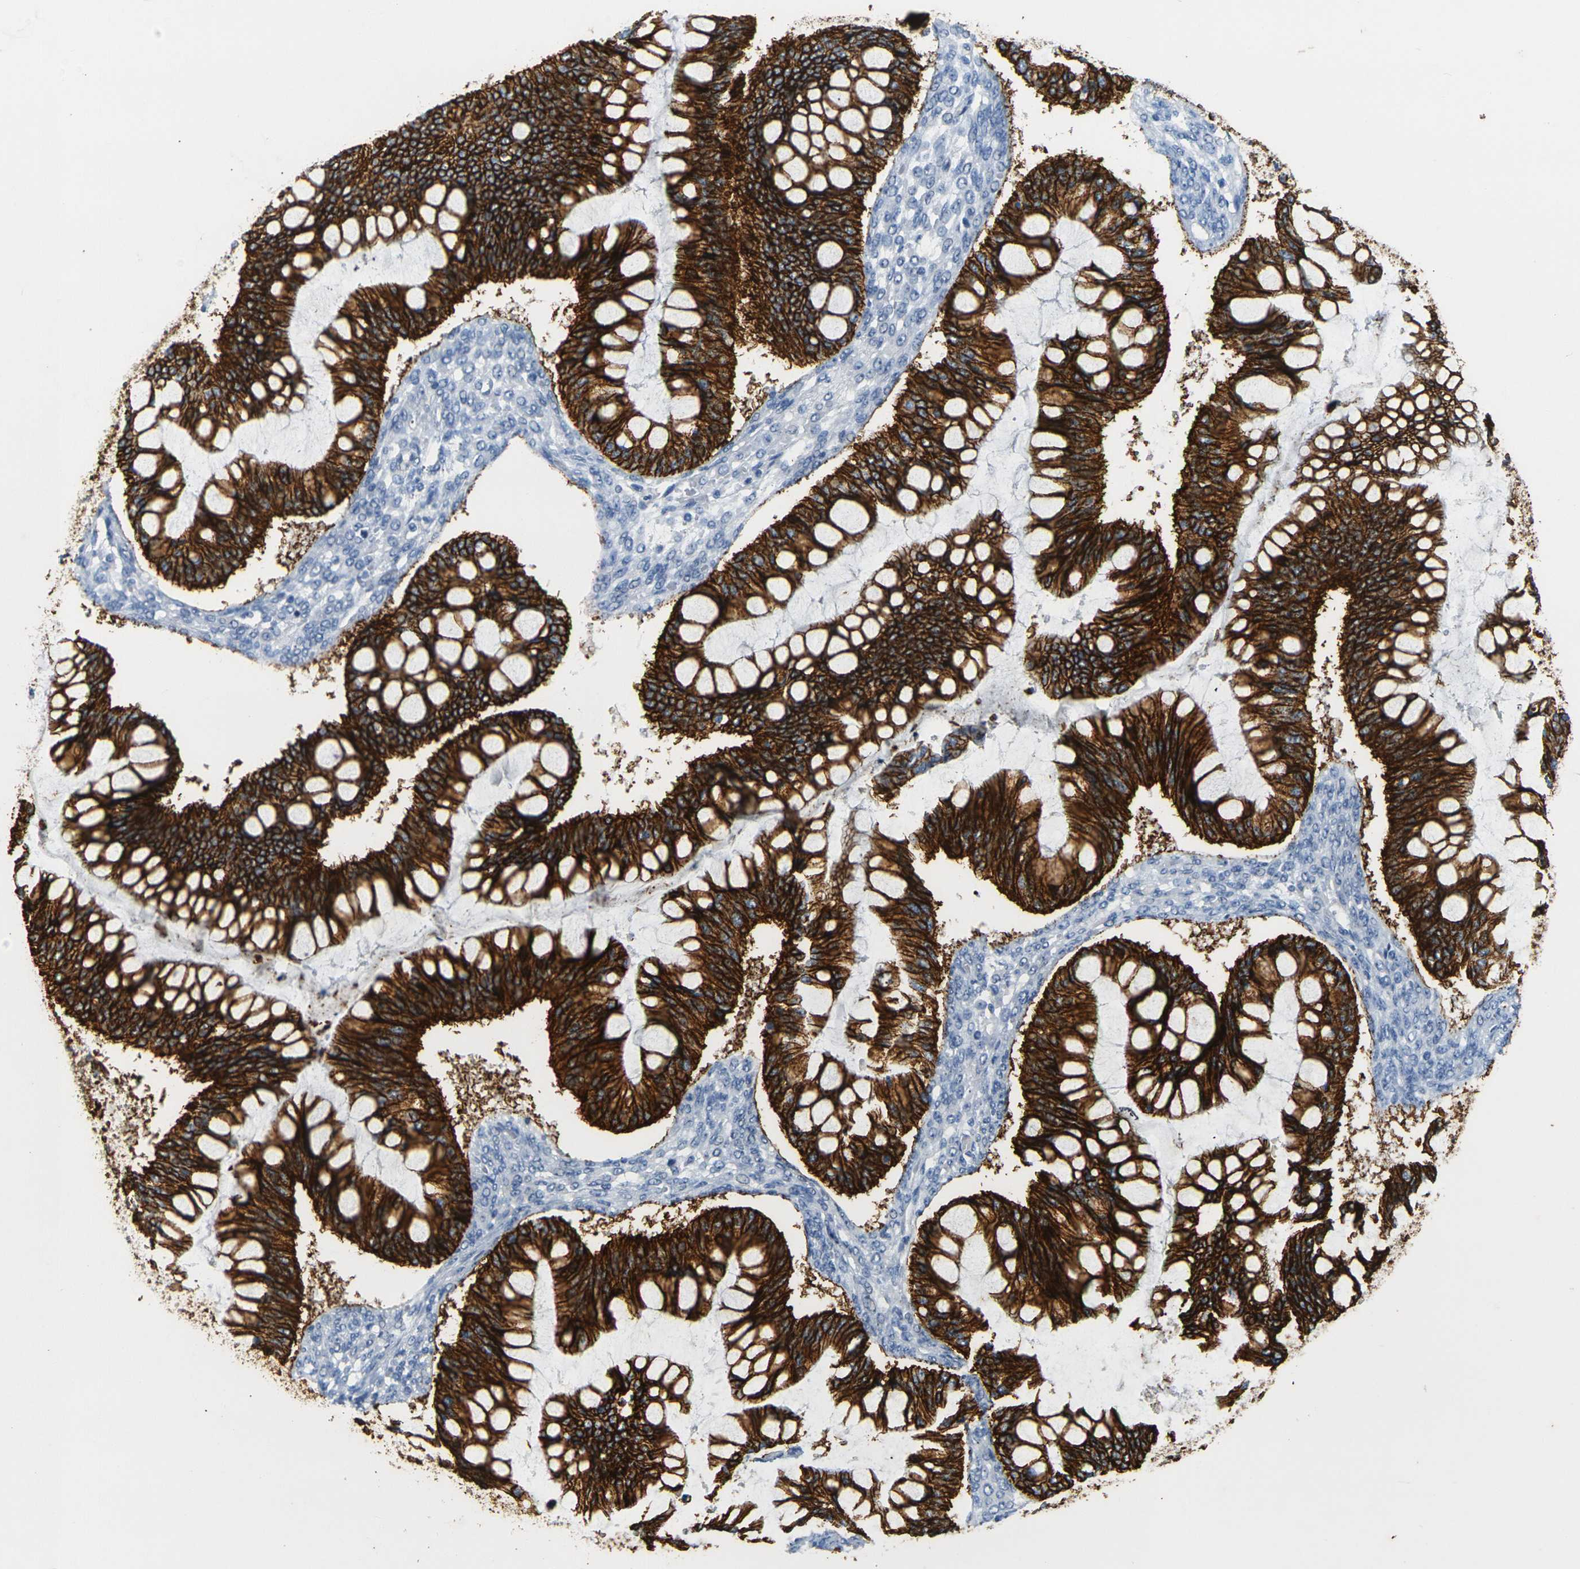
{"staining": {"intensity": "strong", "quantity": ">75%", "location": "cytoplasmic/membranous"}, "tissue": "ovarian cancer", "cell_type": "Tumor cells", "image_type": "cancer", "snomed": [{"axis": "morphology", "description": "Cystadenocarcinoma, mucinous, NOS"}, {"axis": "topography", "description": "Ovary"}], "caption": "Human ovarian cancer (mucinous cystadenocarcinoma) stained with a protein marker reveals strong staining in tumor cells.", "gene": "CLDN7", "patient": {"sex": "female", "age": 73}}